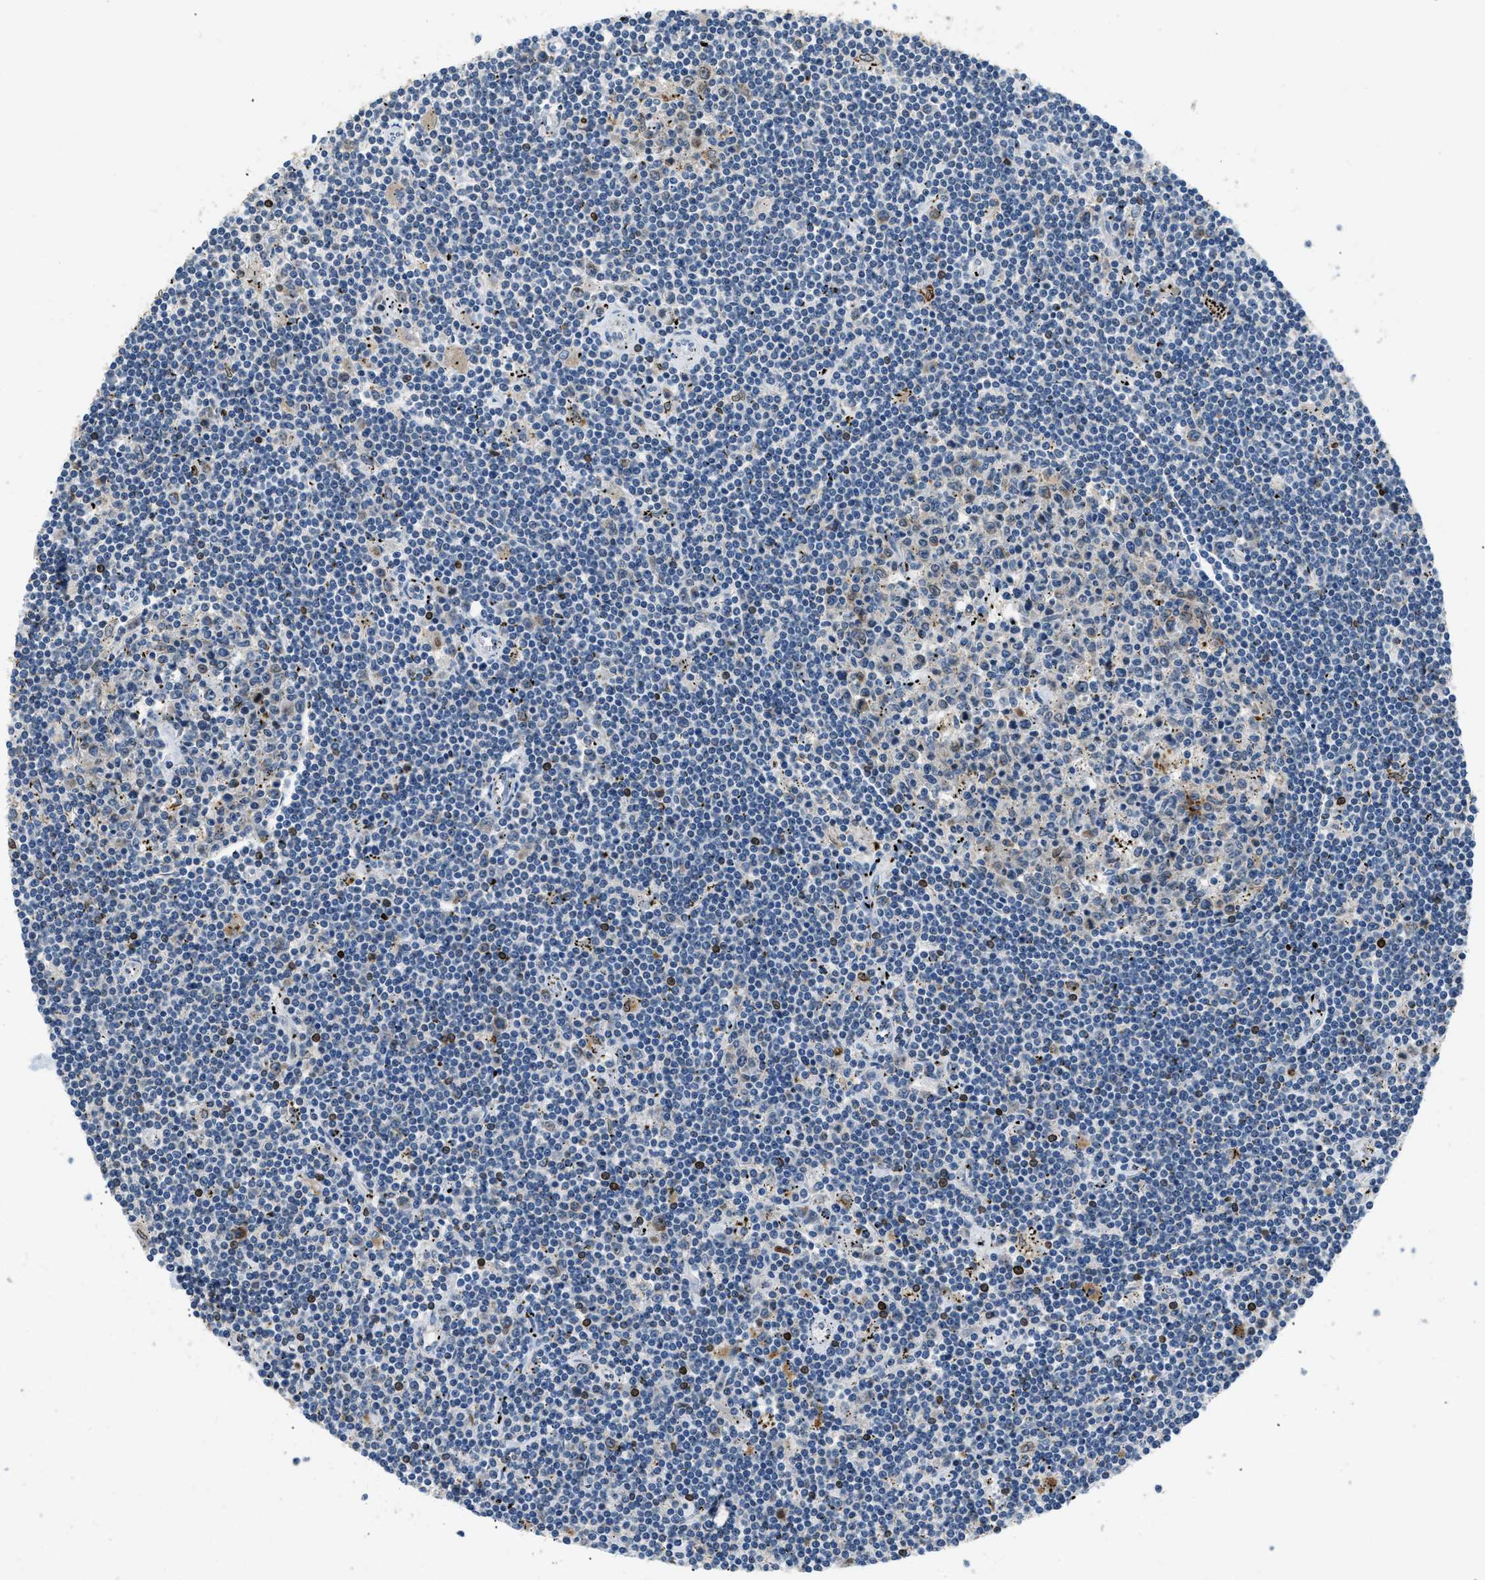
{"staining": {"intensity": "negative", "quantity": "none", "location": "none"}, "tissue": "lymphoma", "cell_type": "Tumor cells", "image_type": "cancer", "snomed": [{"axis": "morphology", "description": "Malignant lymphoma, non-Hodgkin's type, Low grade"}, {"axis": "topography", "description": "Spleen"}], "caption": "This image is of malignant lymphoma, non-Hodgkin's type (low-grade) stained with IHC to label a protein in brown with the nuclei are counter-stained blue. There is no positivity in tumor cells.", "gene": "TOMM34", "patient": {"sex": "male", "age": 76}}